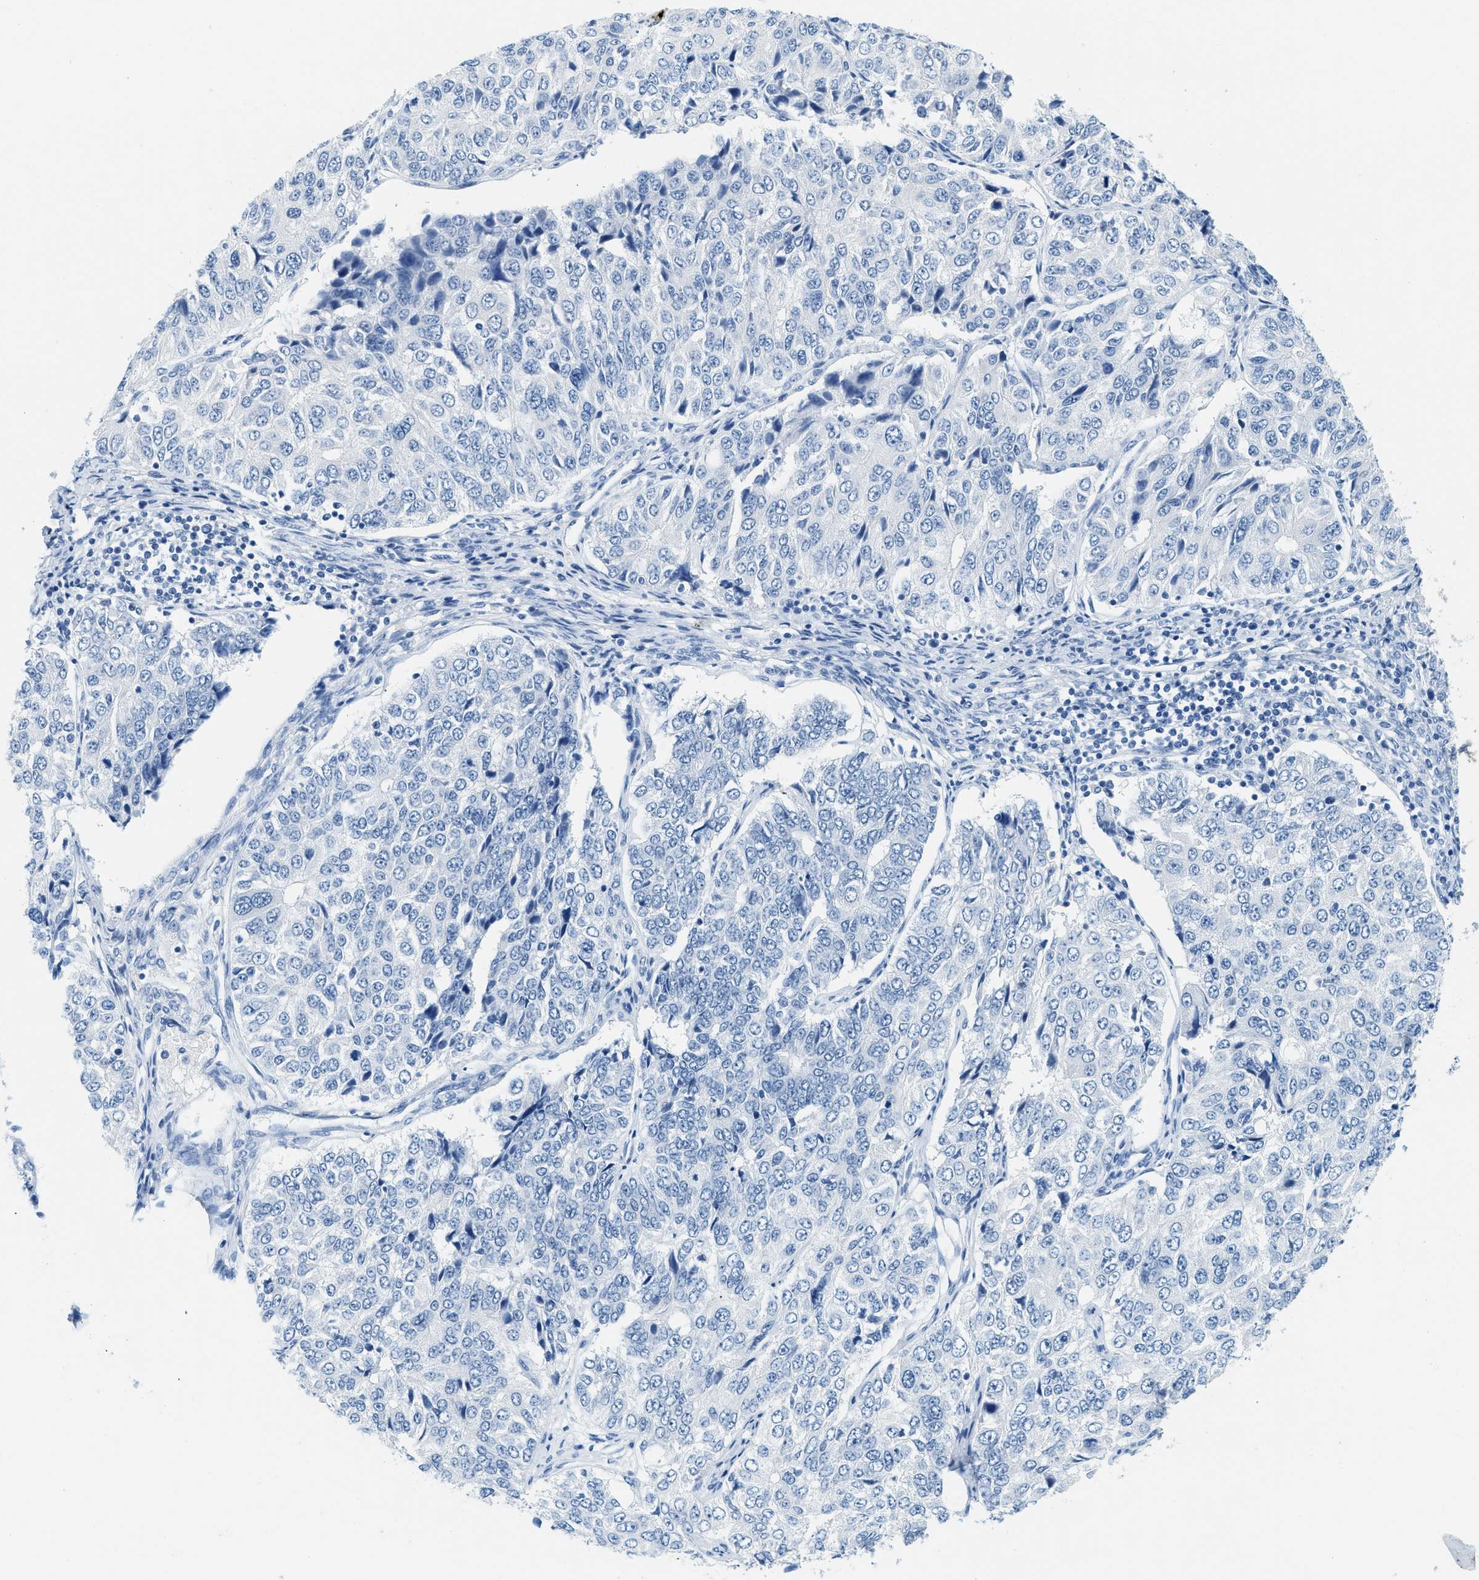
{"staining": {"intensity": "negative", "quantity": "none", "location": "none"}, "tissue": "ovarian cancer", "cell_type": "Tumor cells", "image_type": "cancer", "snomed": [{"axis": "morphology", "description": "Carcinoma, endometroid"}, {"axis": "topography", "description": "Ovary"}], "caption": "High magnification brightfield microscopy of ovarian cancer stained with DAB (3,3'-diaminobenzidine) (brown) and counterstained with hematoxylin (blue): tumor cells show no significant staining. (DAB IHC, high magnification).", "gene": "TPSAB1", "patient": {"sex": "female", "age": 51}}